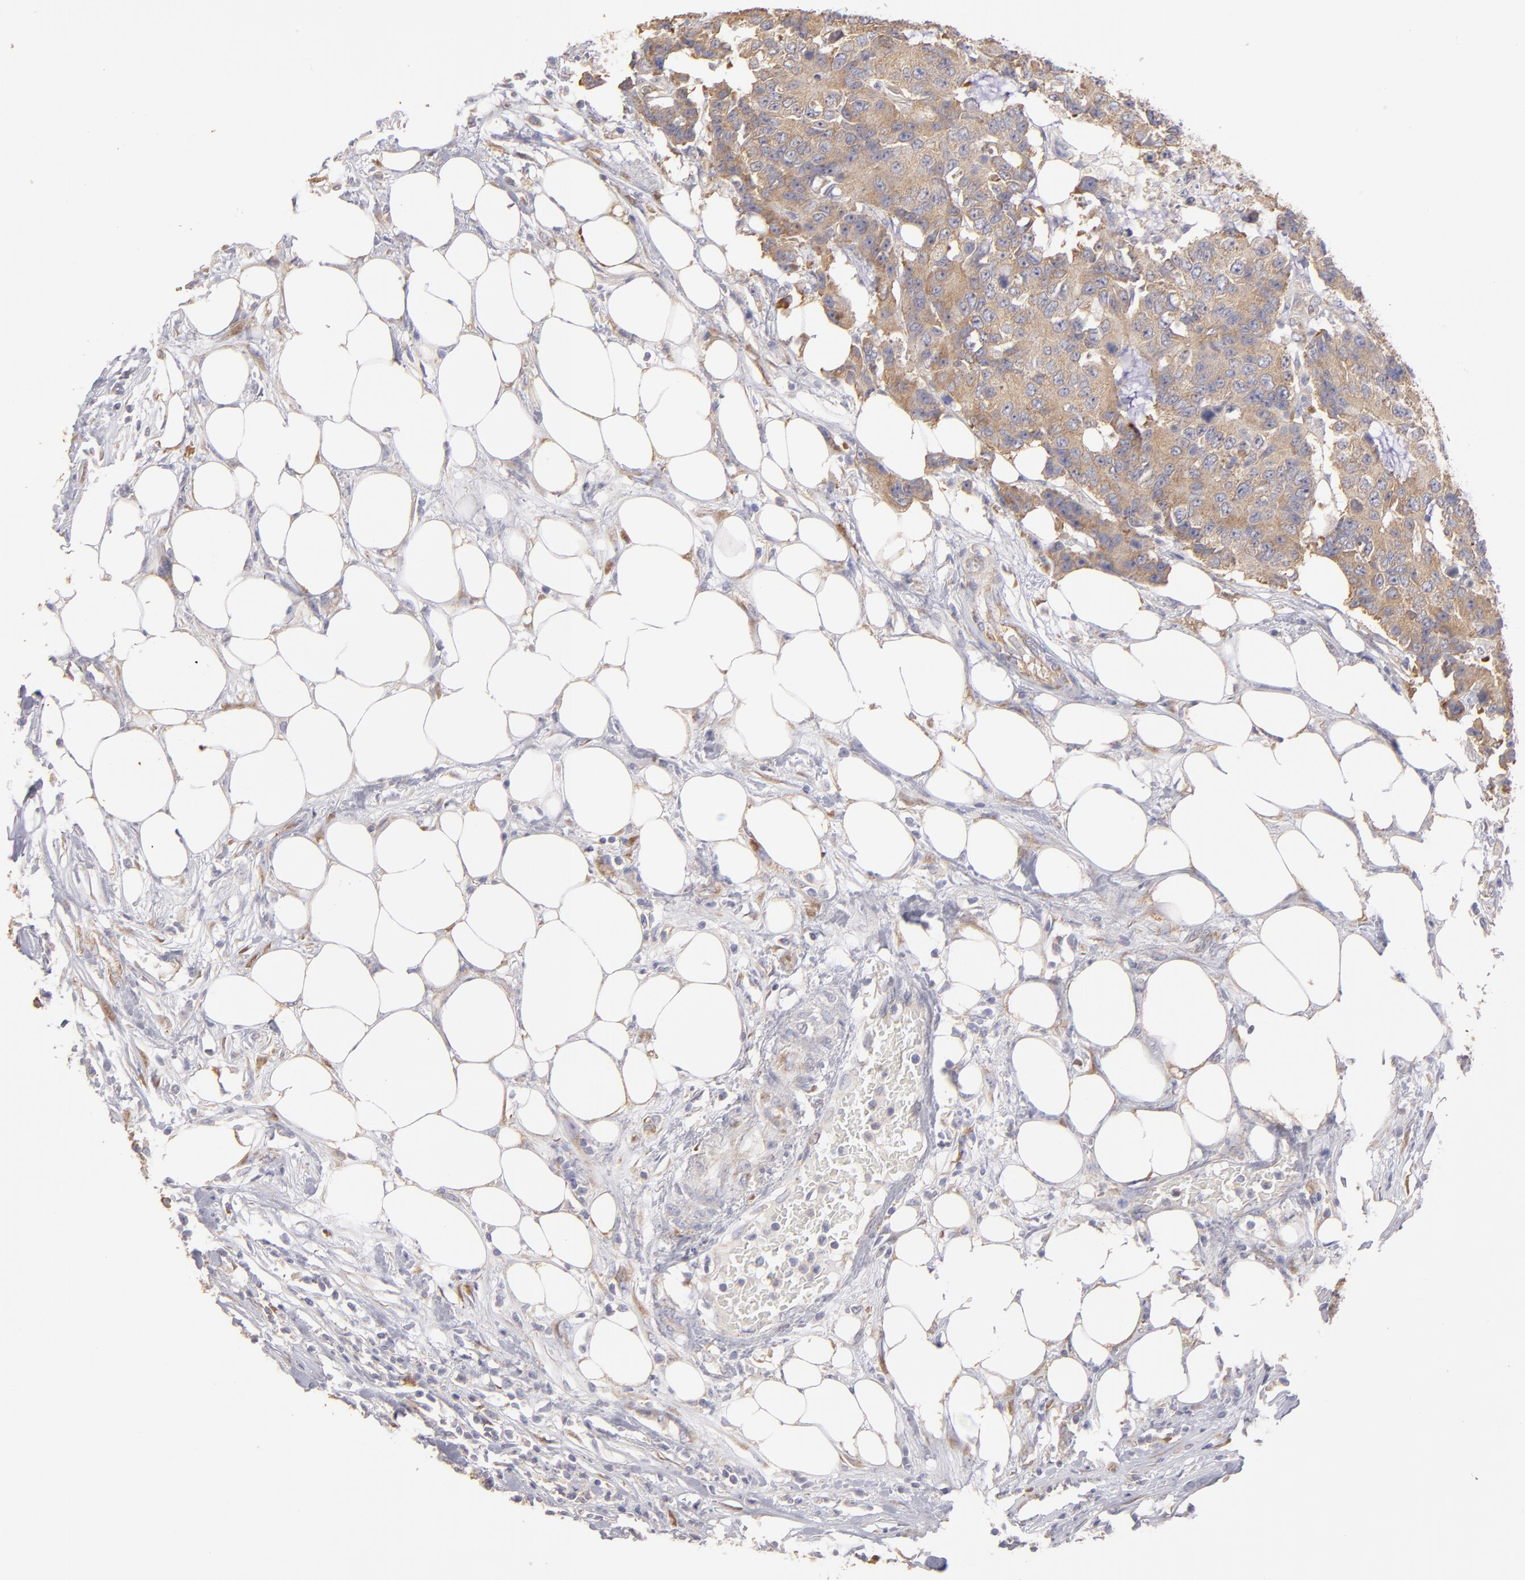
{"staining": {"intensity": "moderate", "quantity": ">75%", "location": "cytoplasmic/membranous"}, "tissue": "colorectal cancer", "cell_type": "Tumor cells", "image_type": "cancer", "snomed": [{"axis": "morphology", "description": "Adenocarcinoma, NOS"}, {"axis": "topography", "description": "Colon"}], "caption": "Immunohistochemical staining of human adenocarcinoma (colorectal) exhibits medium levels of moderate cytoplasmic/membranous protein positivity in about >75% of tumor cells. (Stains: DAB (3,3'-diaminobenzidine) in brown, nuclei in blue, Microscopy: brightfield microscopy at high magnification).", "gene": "ENTPD5", "patient": {"sex": "female", "age": 86}}